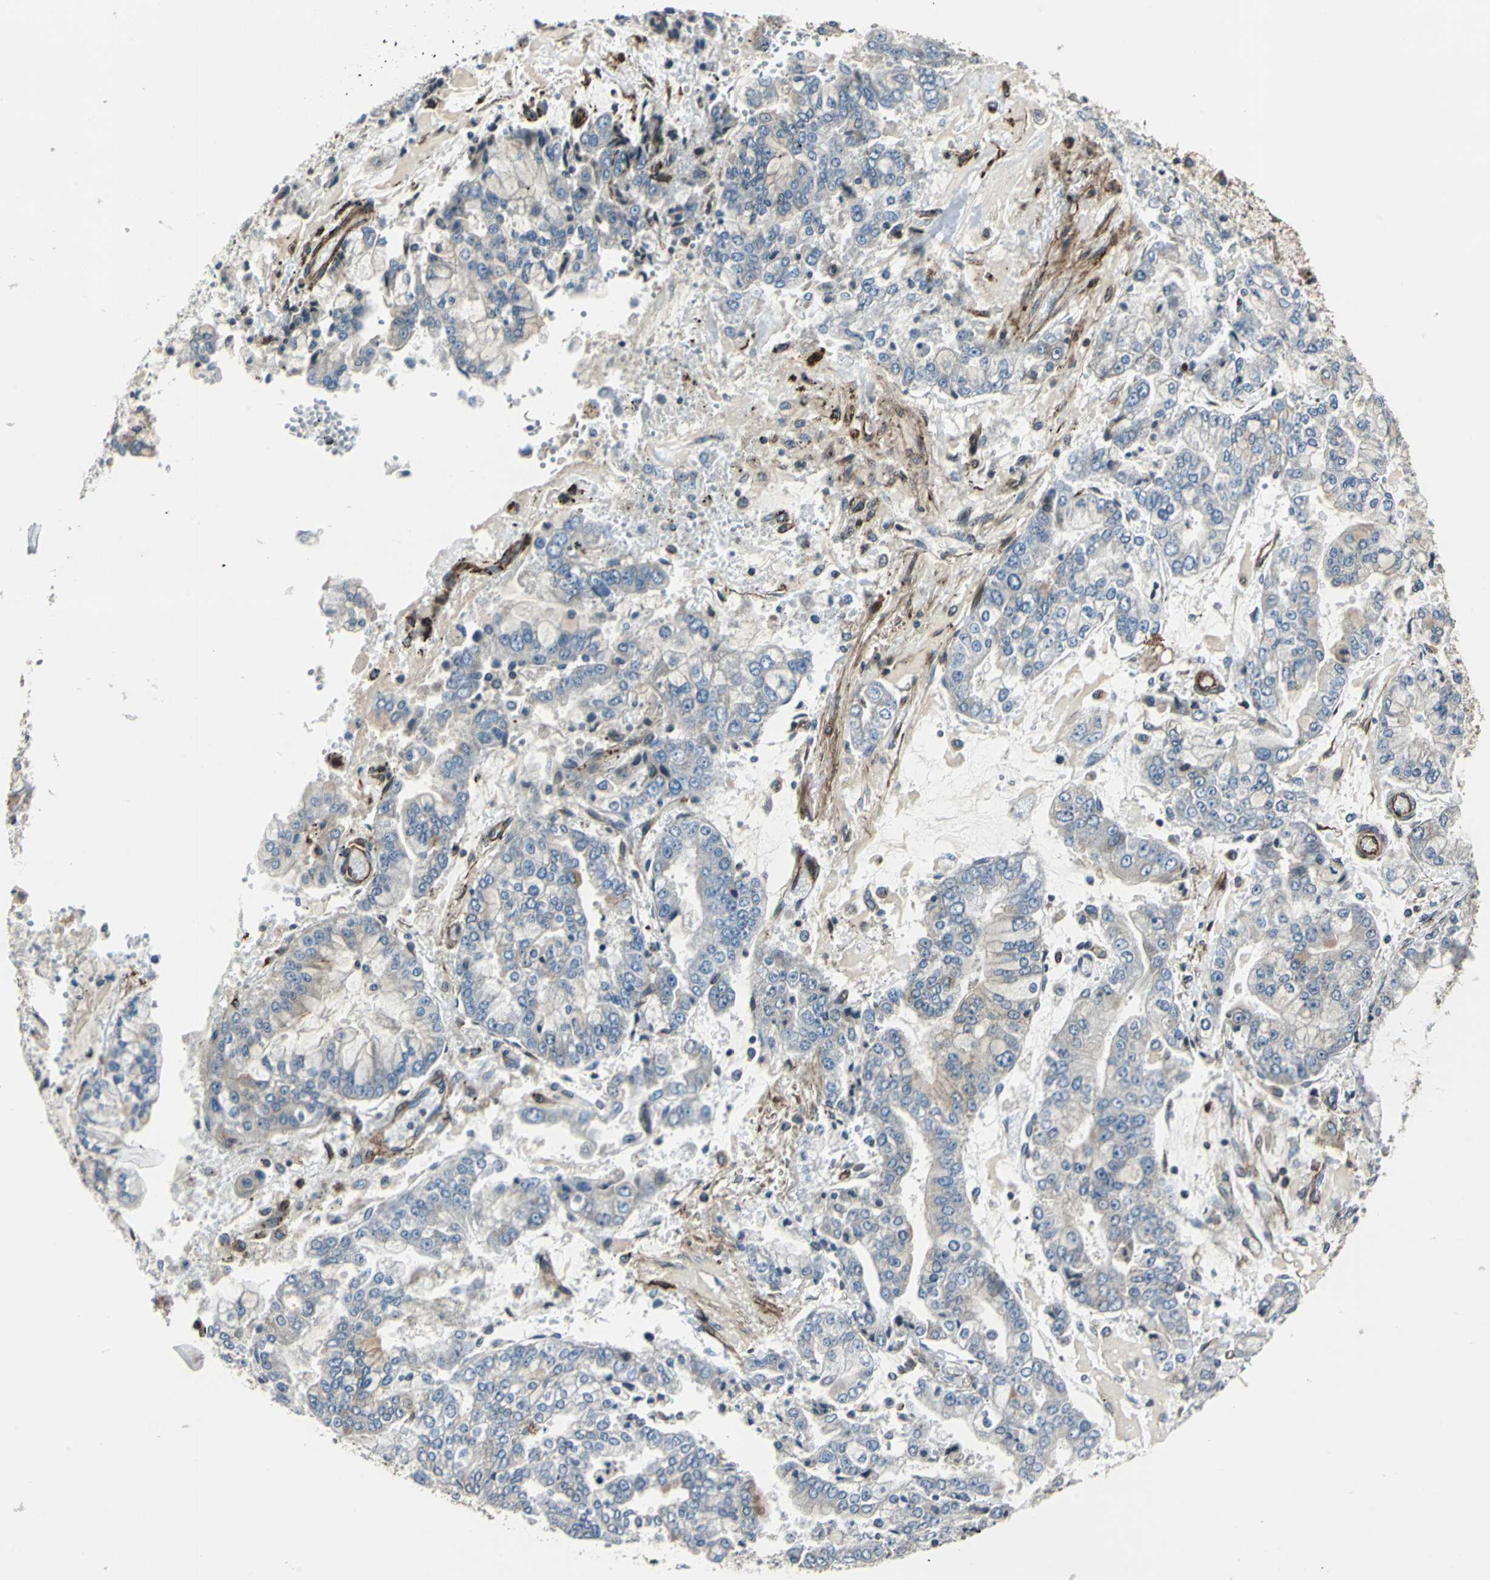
{"staining": {"intensity": "weak", "quantity": "<25%", "location": "cytoplasmic/membranous"}, "tissue": "stomach cancer", "cell_type": "Tumor cells", "image_type": "cancer", "snomed": [{"axis": "morphology", "description": "Adenocarcinoma, NOS"}, {"axis": "topography", "description": "Stomach"}], "caption": "An image of human stomach adenocarcinoma is negative for staining in tumor cells.", "gene": "HTATIP2", "patient": {"sex": "male", "age": 76}}